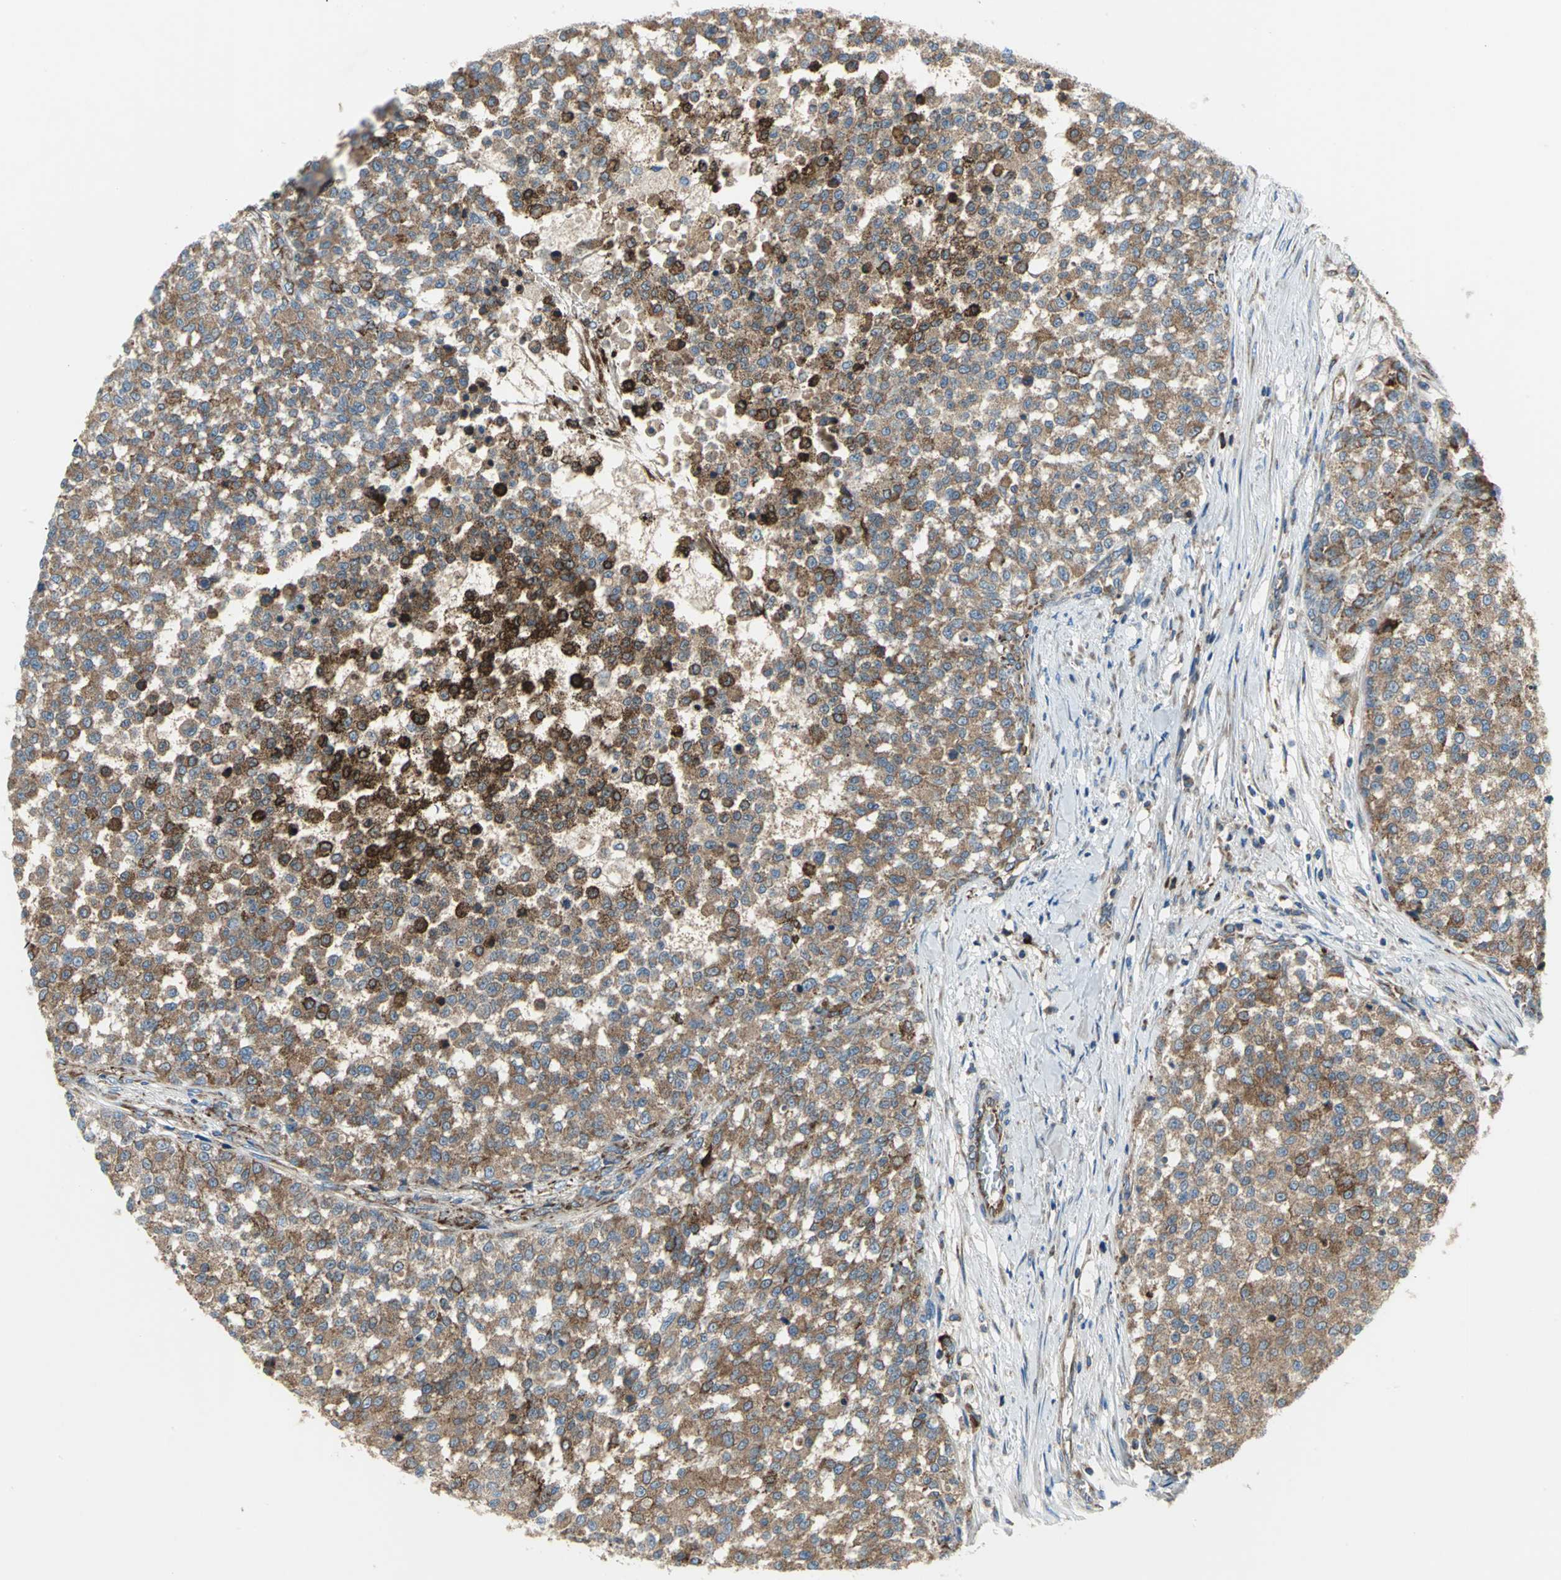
{"staining": {"intensity": "strong", "quantity": ">75%", "location": "cytoplasmic/membranous"}, "tissue": "testis cancer", "cell_type": "Tumor cells", "image_type": "cancer", "snomed": [{"axis": "morphology", "description": "Seminoma, NOS"}, {"axis": "topography", "description": "Testis"}], "caption": "This is an image of immunohistochemistry staining of testis cancer, which shows strong staining in the cytoplasmic/membranous of tumor cells.", "gene": "TULP4", "patient": {"sex": "male", "age": 59}}